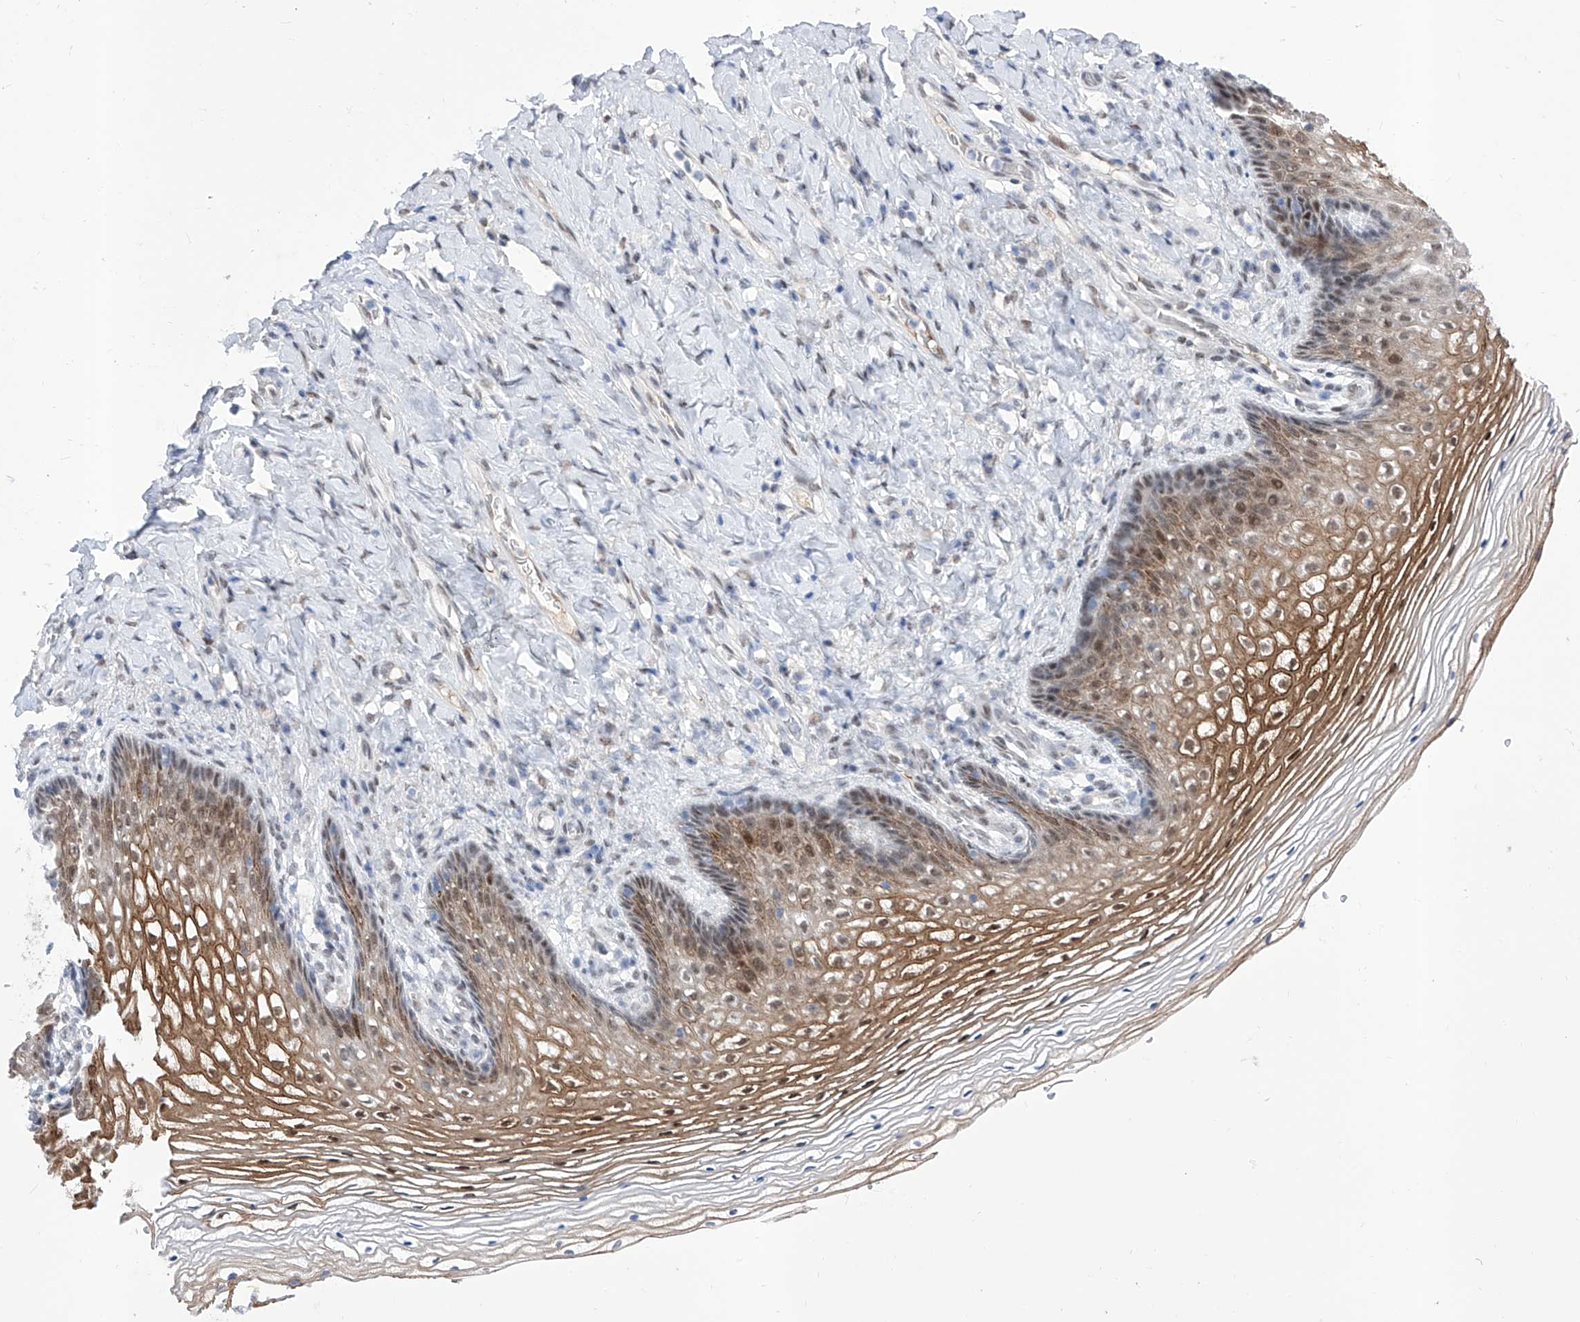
{"staining": {"intensity": "moderate", "quantity": ">75%", "location": "cytoplasmic/membranous,nuclear"}, "tissue": "vagina", "cell_type": "Squamous epithelial cells", "image_type": "normal", "snomed": [{"axis": "morphology", "description": "Normal tissue, NOS"}, {"axis": "topography", "description": "Vagina"}], "caption": "Vagina stained with DAB (3,3'-diaminobenzidine) immunohistochemistry displays medium levels of moderate cytoplasmic/membranous,nuclear positivity in about >75% of squamous epithelial cells.", "gene": "ATN1", "patient": {"sex": "female", "age": 60}}